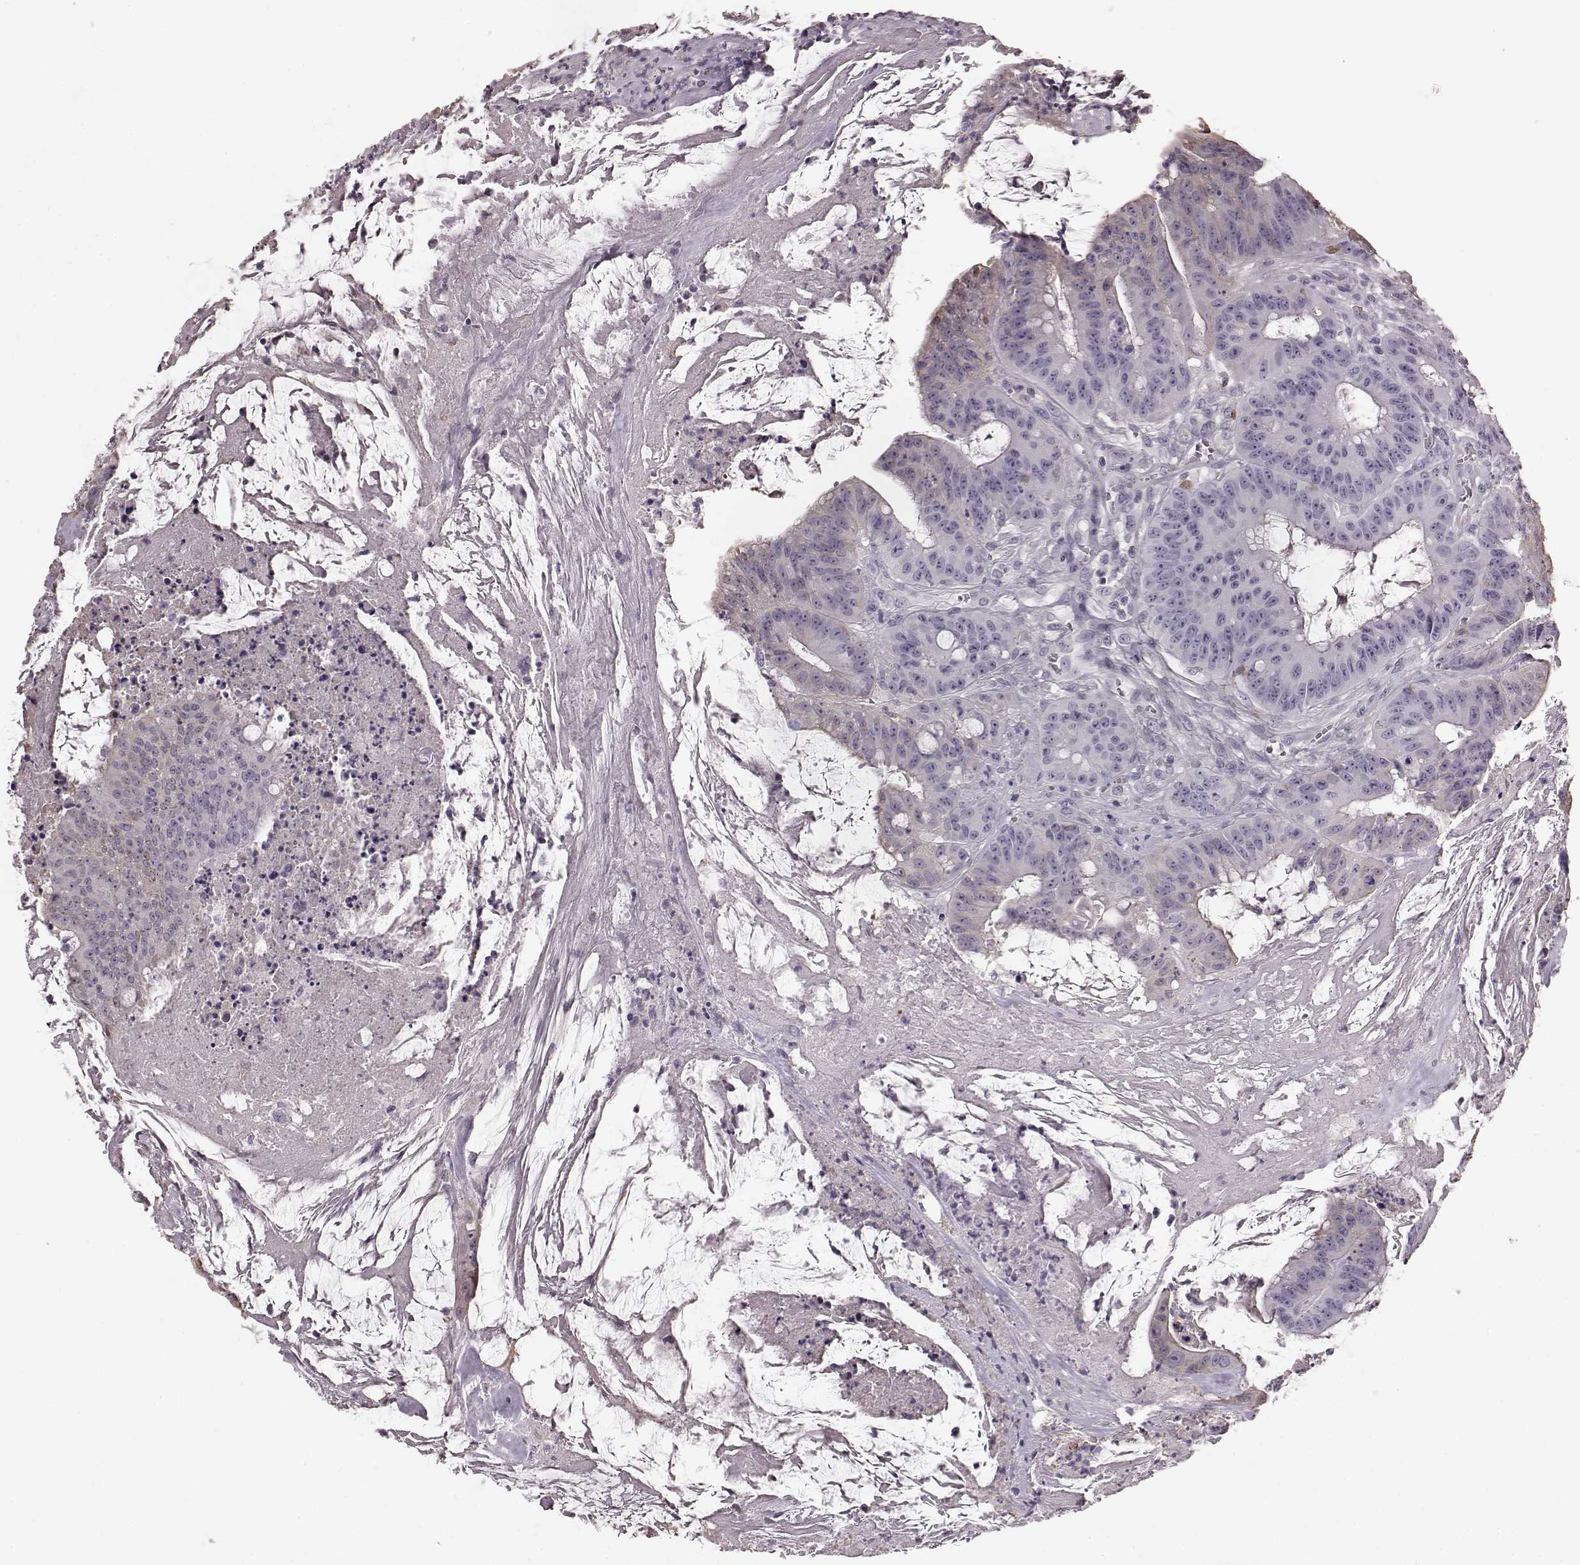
{"staining": {"intensity": "negative", "quantity": "none", "location": "none"}, "tissue": "colorectal cancer", "cell_type": "Tumor cells", "image_type": "cancer", "snomed": [{"axis": "morphology", "description": "Adenocarcinoma, NOS"}, {"axis": "topography", "description": "Colon"}], "caption": "Tumor cells show no significant protein expression in adenocarcinoma (colorectal).", "gene": "PDCD1", "patient": {"sex": "male", "age": 33}}